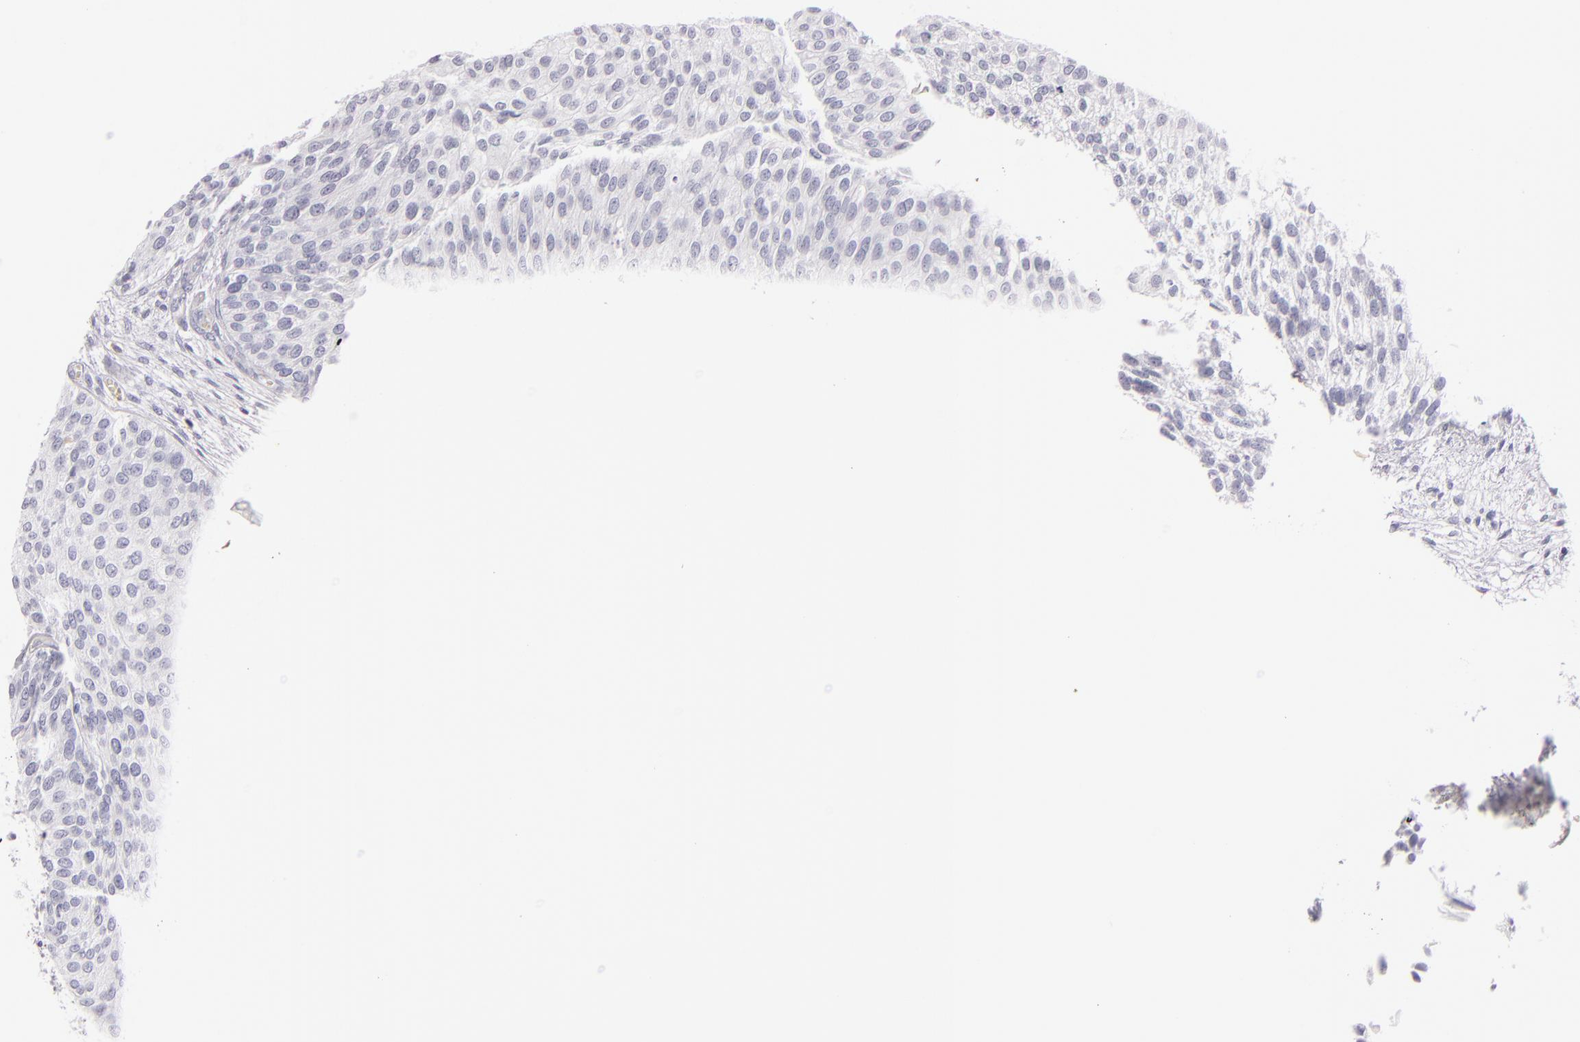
{"staining": {"intensity": "negative", "quantity": "none", "location": "none"}, "tissue": "urothelial cancer", "cell_type": "Tumor cells", "image_type": "cancer", "snomed": [{"axis": "morphology", "description": "Urothelial carcinoma, Low grade"}, {"axis": "topography", "description": "Urinary bladder"}], "caption": "Immunohistochemical staining of human low-grade urothelial carcinoma demonstrates no significant expression in tumor cells.", "gene": "TPSD1", "patient": {"sex": "male", "age": 84}}